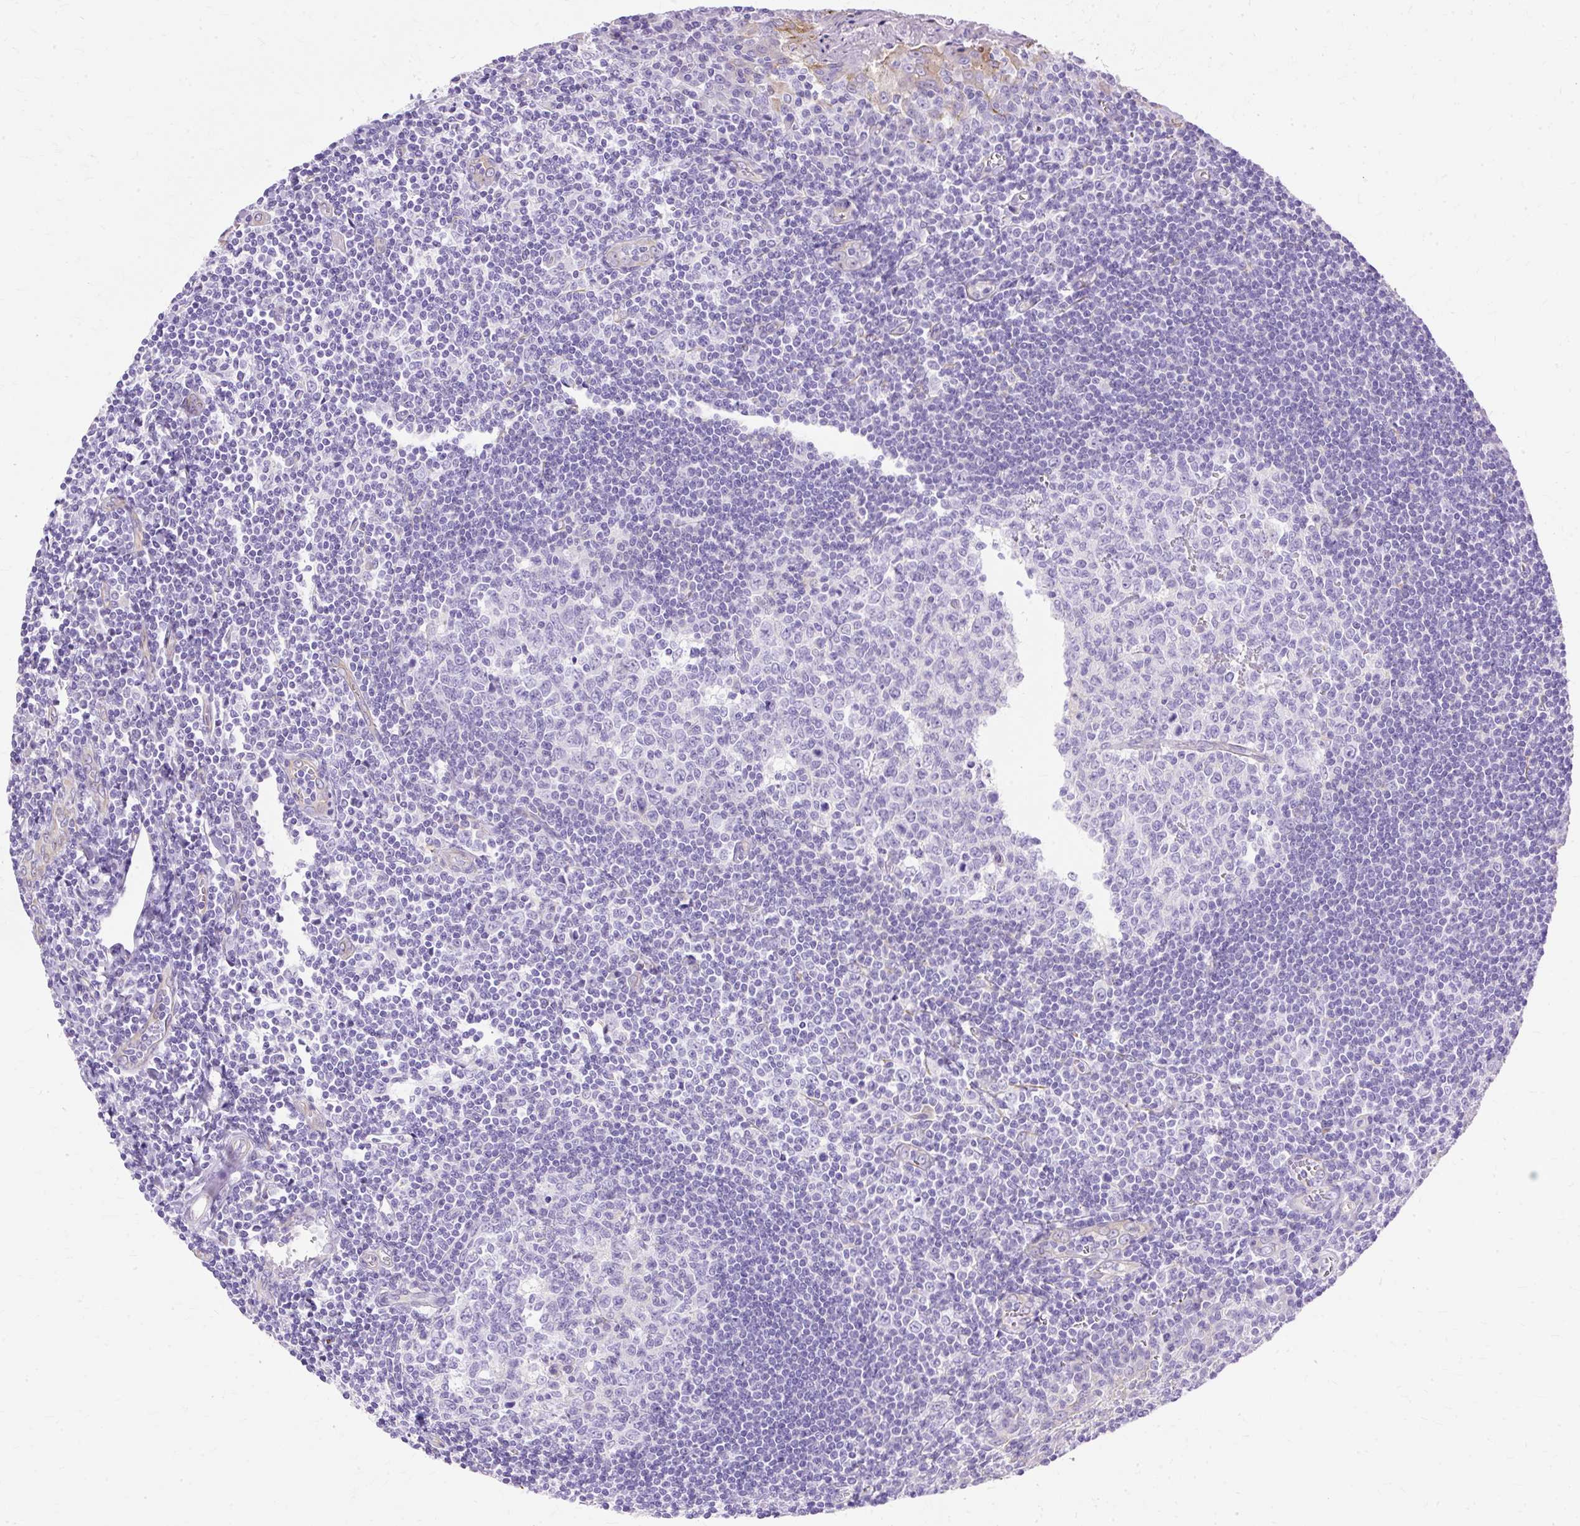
{"staining": {"intensity": "negative", "quantity": "none", "location": "none"}, "tissue": "tonsil", "cell_type": "Germinal center cells", "image_type": "normal", "snomed": [{"axis": "morphology", "description": "Normal tissue, NOS"}, {"axis": "topography", "description": "Tonsil"}], "caption": "Immunohistochemistry (IHC) photomicrograph of normal tonsil: tonsil stained with DAB demonstrates no significant protein positivity in germinal center cells.", "gene": "MYO6", "patient": {"sex": "male", "age": 27}}